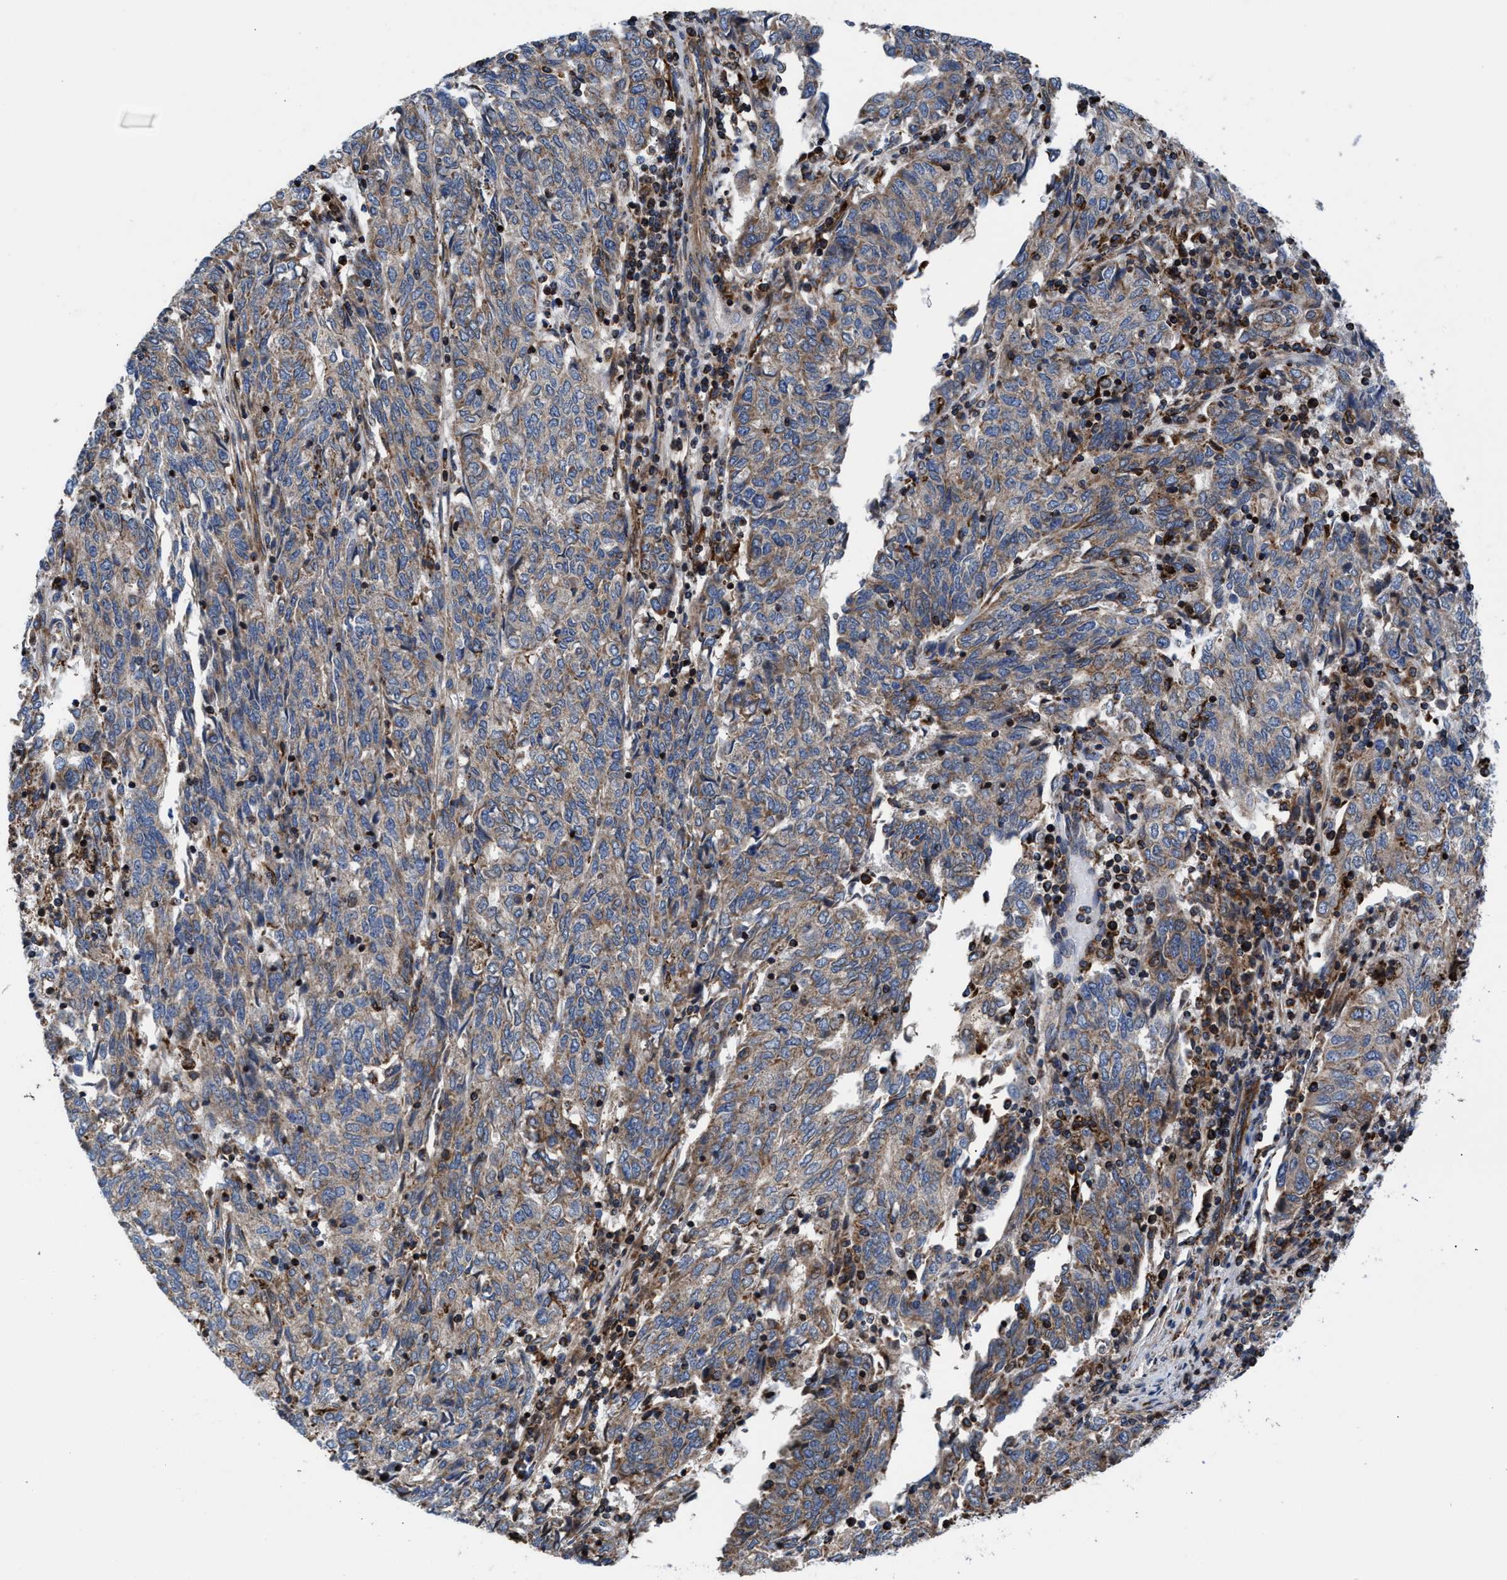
{"staining": {"intensity": "weak", "quantity": "25%-75%", "location": "cytoplasmic/membranous"}, "tissue": "endometrial cancer", "cell_type": "Tumor cells", "image_type": "cancer", "snomed": [{"axis": "morphology", "description": "Adenocarcinoma, NOS"}, {"axis": "topography", "description": "Endometrium"}], "caption": "Immunohistochemical staining of adenocarcinoma (endometrial) reveals low levels of weak cytoplasmic/membranous staining in about 25%-75% of tumor cells. (DAB (3,3'-diaminobenzidine) IHC, brown staining for protein, blue staining for nuclei).", "gene": "PRR15L", "patient": {"sex": "female", "age": 80}}